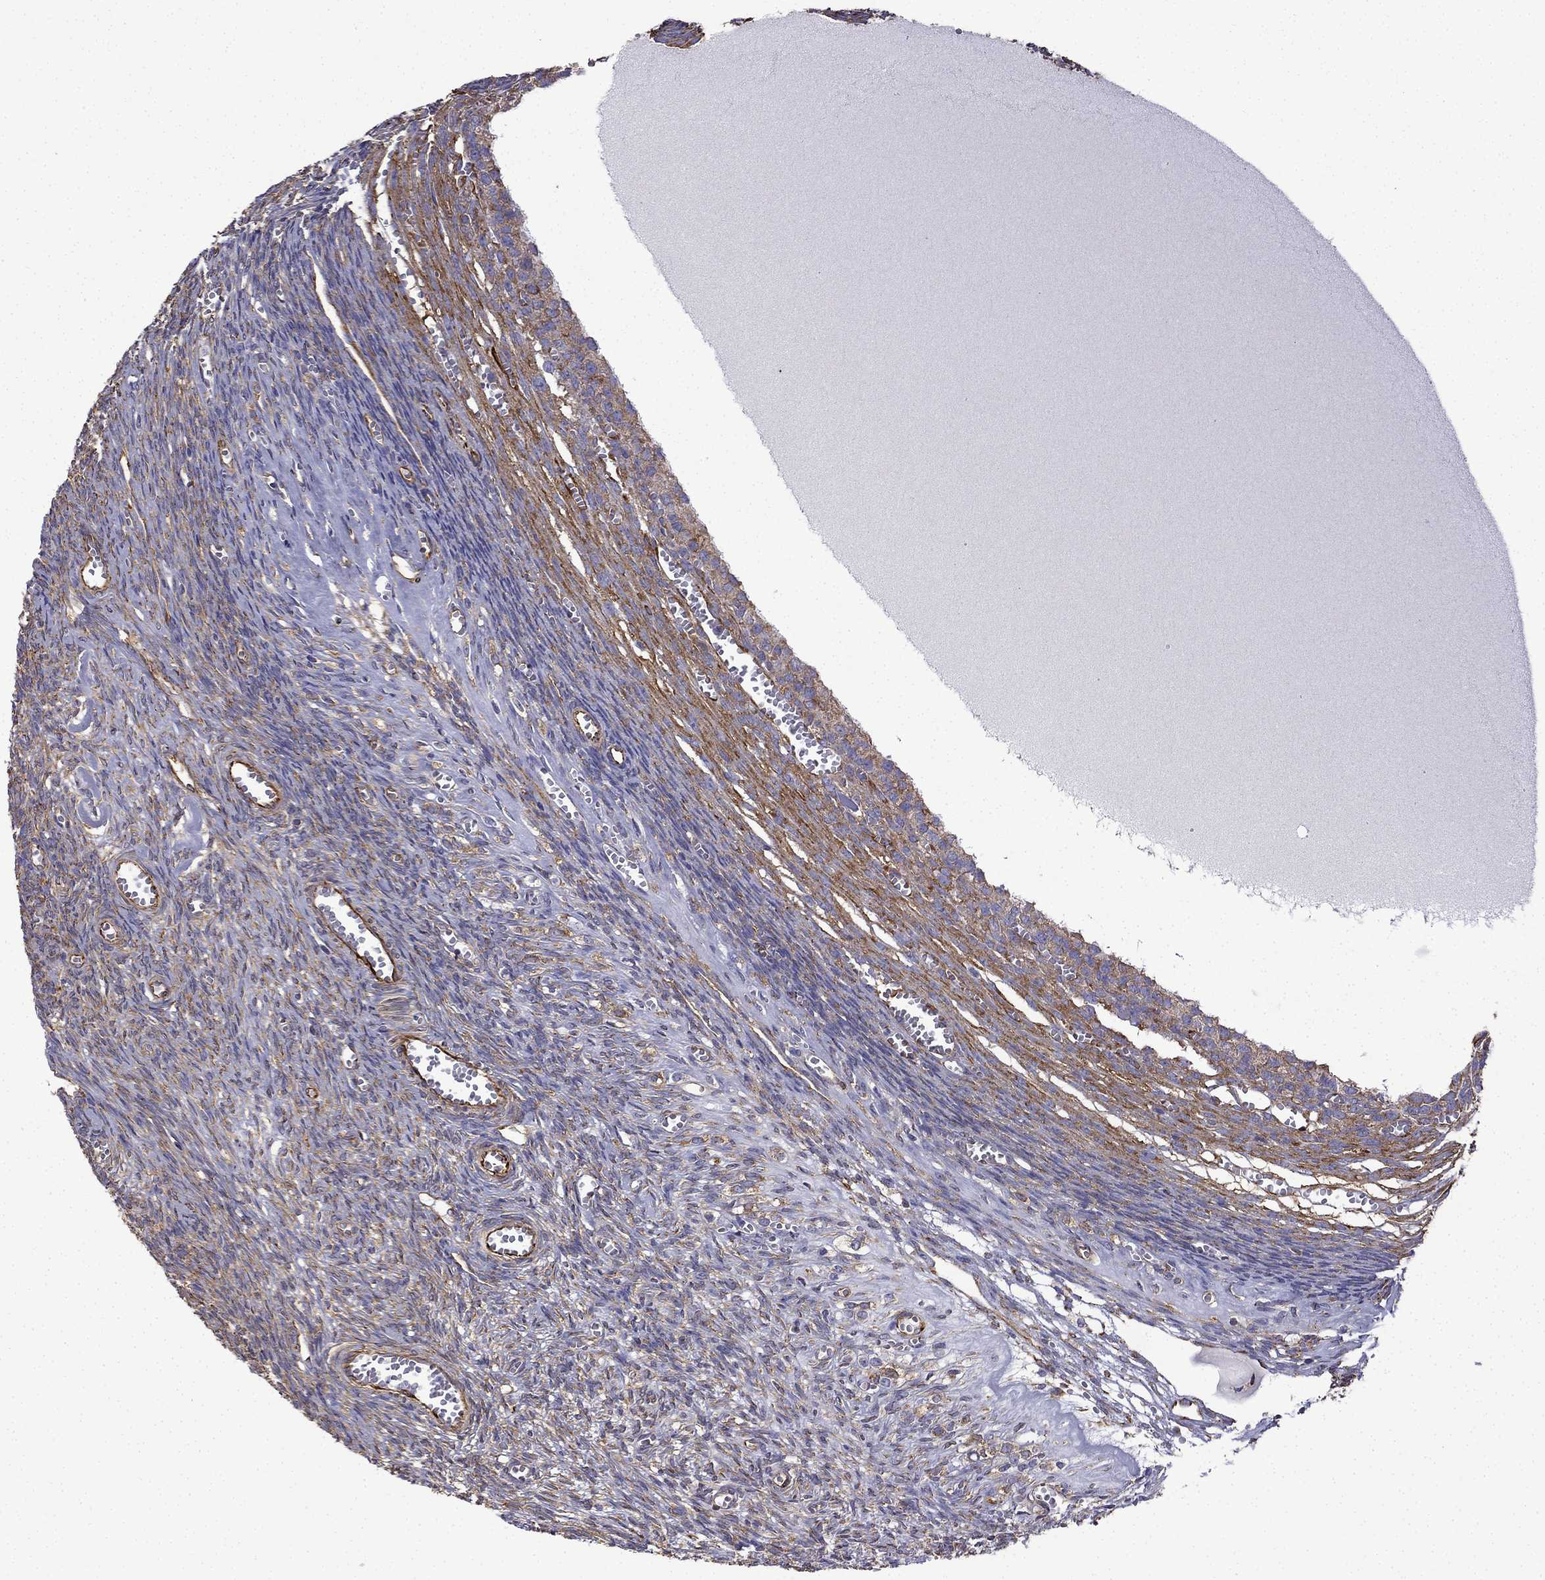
{"staining": {"intensity": "strong", "quantity": "25%-75%", "location": "cytoplasmic/membranous"}, "tissue": "ovary", "cell_type": "Follicle cells", "image_type": "normal", "snomed": [{"axis": "morphology", "description": "Normal tissue, NOS"}, {"axis": "topography", "description": "Ovary"}], "caption": "A brown stain shows strong cytoplasmic/membranous positivity of a protein in follicle cells of unremarkable ovary. (IHC, brightfield microscopy, high magnification).", "gene": "MAP4", "patient": {"sex": "female", "age": 43}}